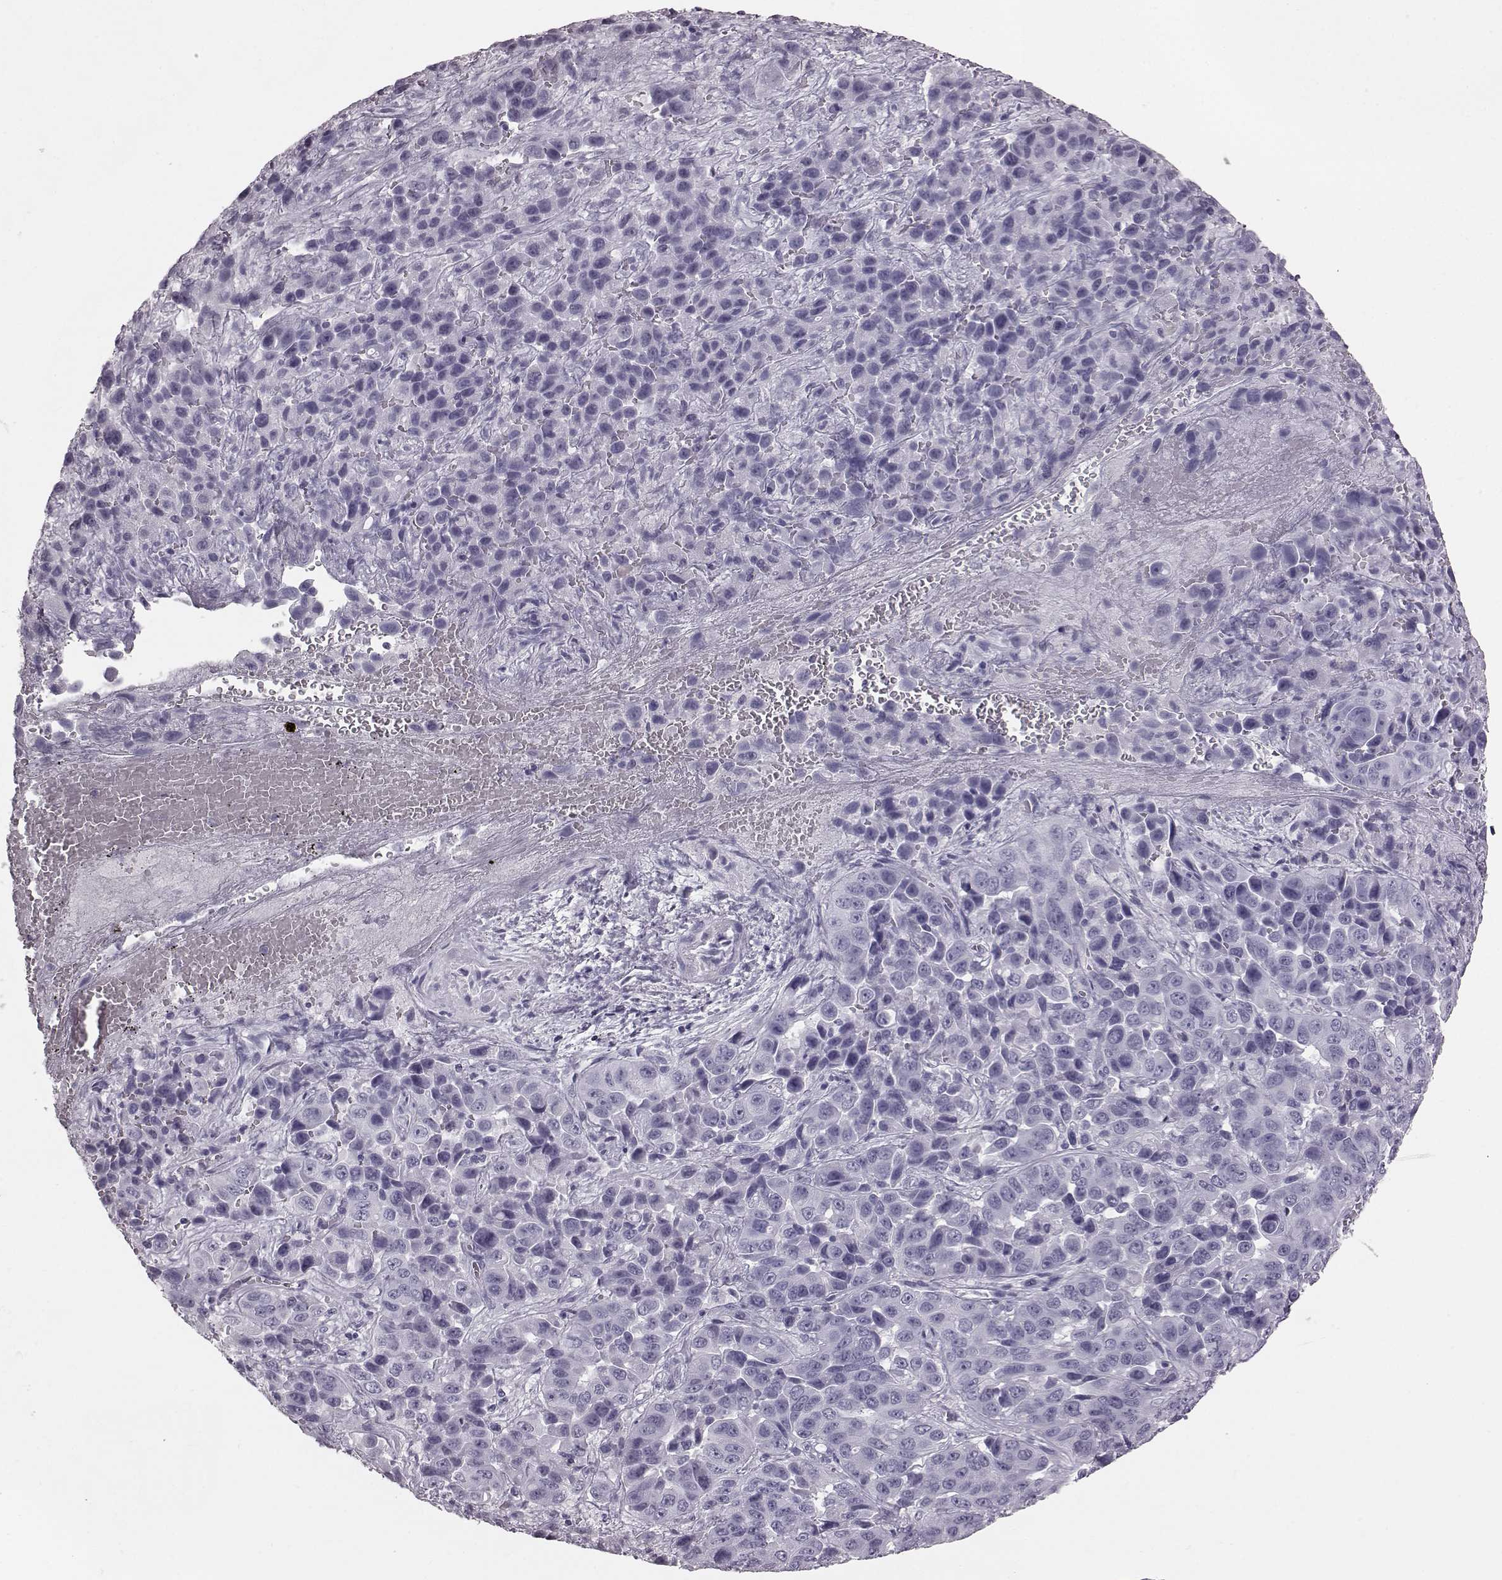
{"staining": {"intensity": "negative", "quantity": "none", "location": "none"}, "tissue": "liver cancer", "cell_type": "Tumor cells", "image_type": "cancer", "snomed": [{"axis": "morphology", "description": "Cholangiocarcinoma"}, {"axis": "topography", "description": "Liver"}], "caption": "Photomicrograph shows no protein expression in tumor cells of liver cholangiocarcinoma tissue.", "gene": "TCHHL1", "patient": {"sex": "female", "age": 52}}